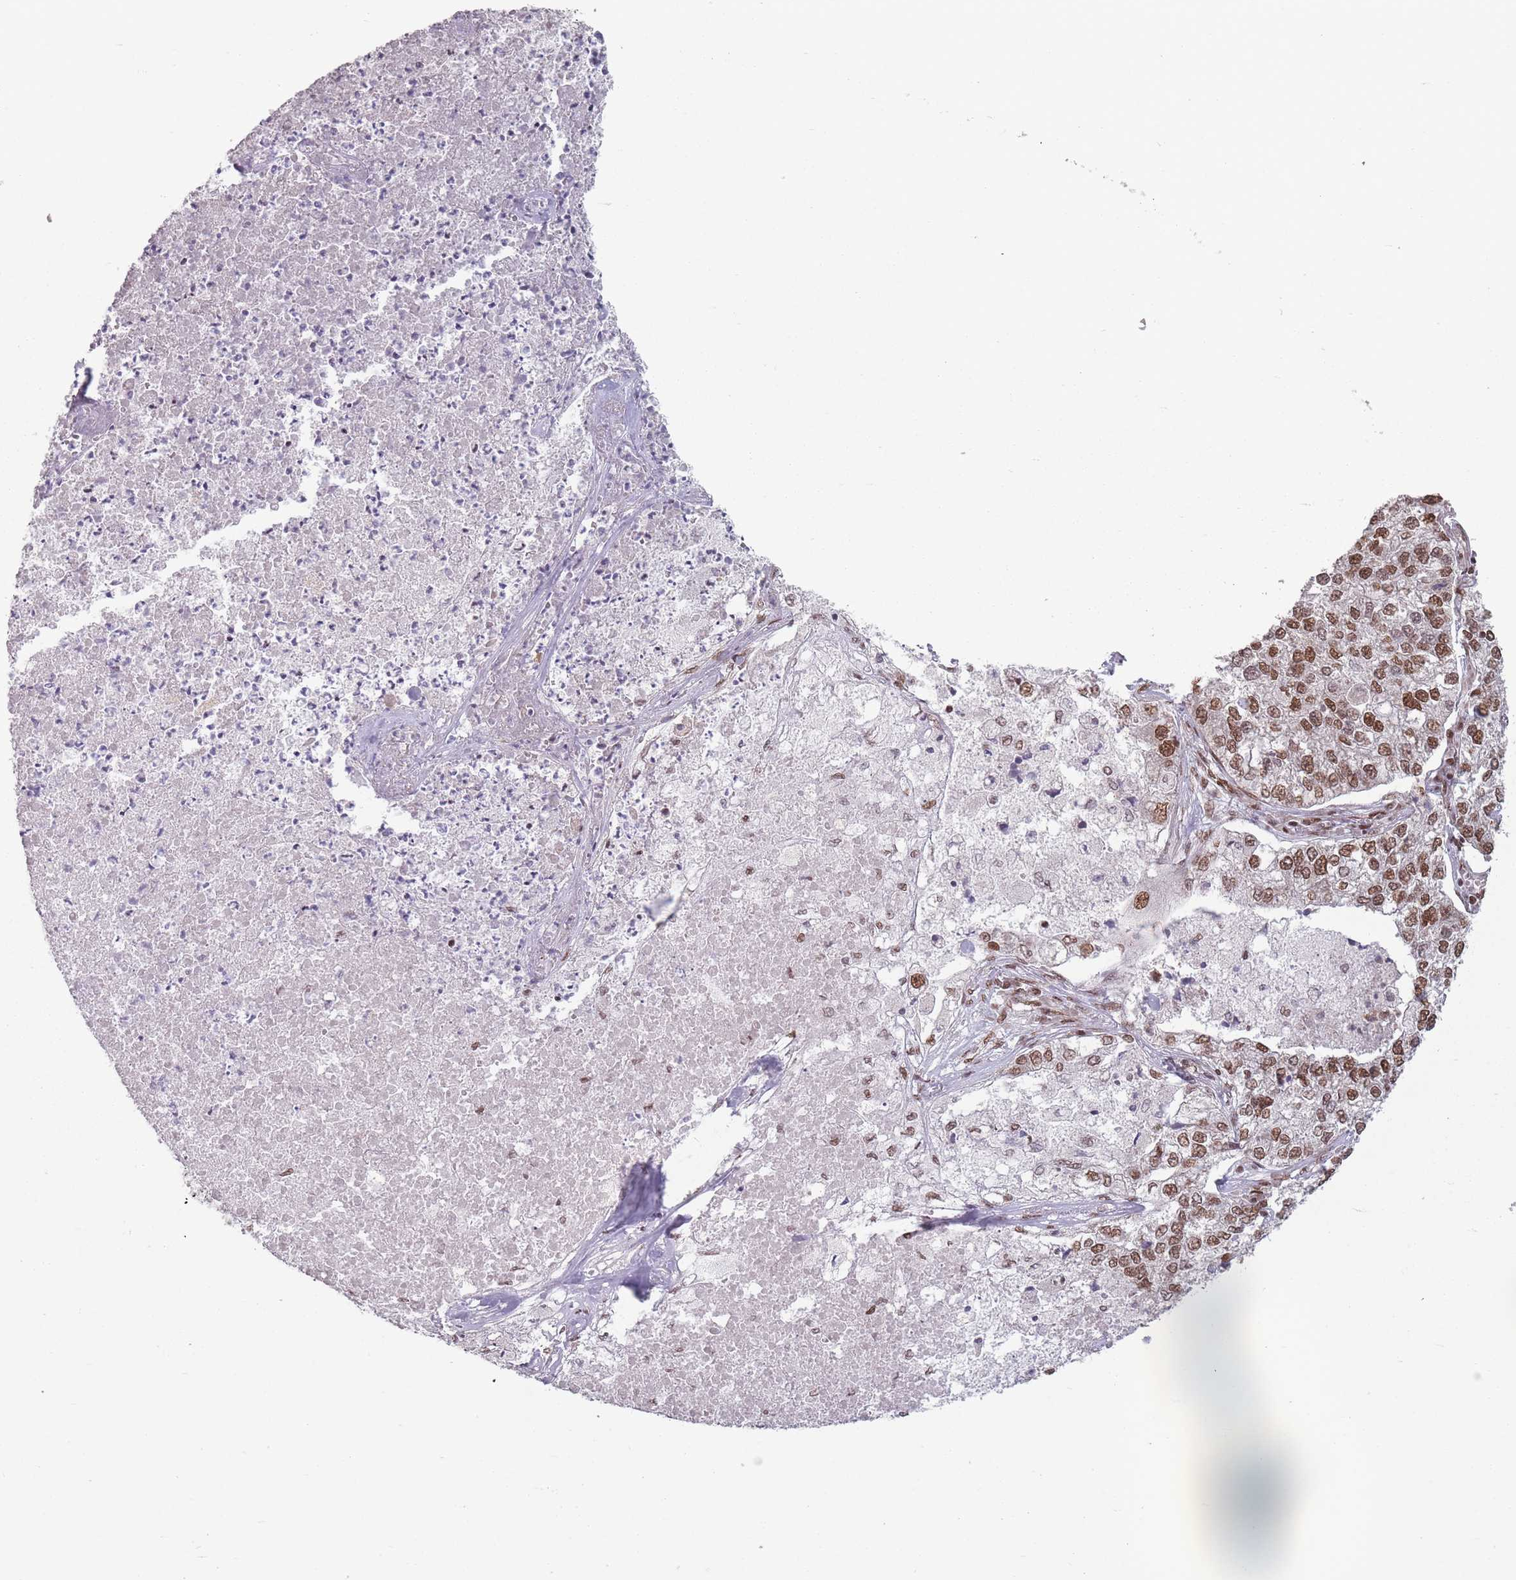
{"staining": {"intensity": "moderate", "quantity": ">75%", "location": "nuclear"}, "tissue": "lung cancer", "cell_type": "Tumor cells", "image_type": "cancer", "snomed": [{"axis": "morphology", "description": "Adenocarcinoma, NOS"}, {"axis": "topography", "description": "Lung"}], "caption": "Lung cancer tissue exhibits moderate nuclear expression in about >75% of tumor cells, visualized by immunohistochemistry. The staining was performed using DAB (3,3'-diaminobenzidine), with brown indicating positive protein expression. Nuclei are stained blue with hematoxylin.", "gene": "SH3BGRL2", "patient": {"sex": "male", "age": 49}}